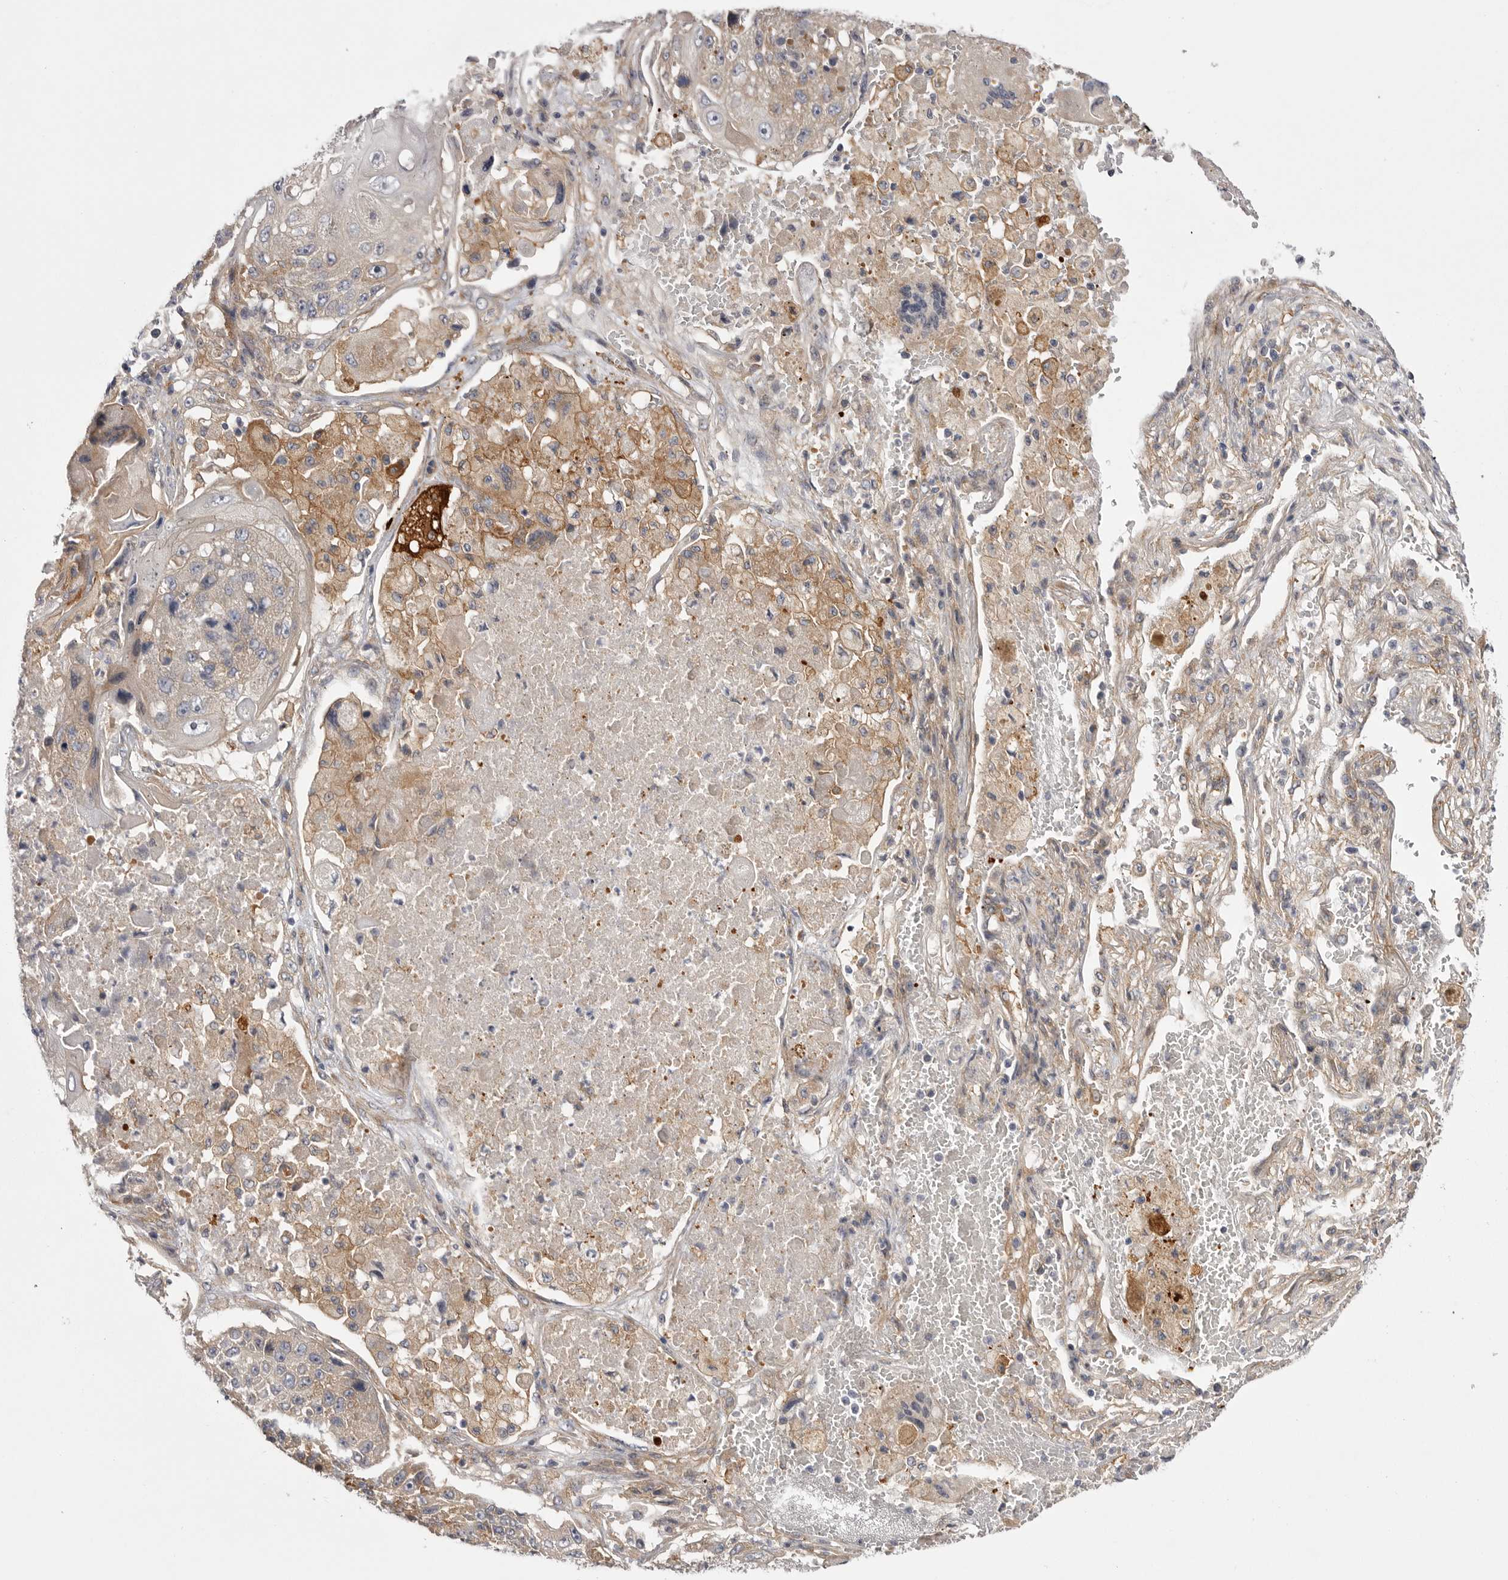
{"staining": {"intensity": "weak", "quantity": "<25%", "location": "cytoplasmic/membranous"}, "tissue": "lung cancer", "cell_type": "Tumor cells", "image_type": "cancer", "snomed": [{"axis": "morphology", "description": "Squamous cell carcinoma, NOS"}, {"axis": "topography", "description": "Lung"}], "caption": "This is an immunohistochemistry (IHC) image of human lung cancer (squamous cell carcinoma). There is no staining in tumor cells.", "gene": "OSBPL9", "patient": {"sex": "male", "age": 61}}